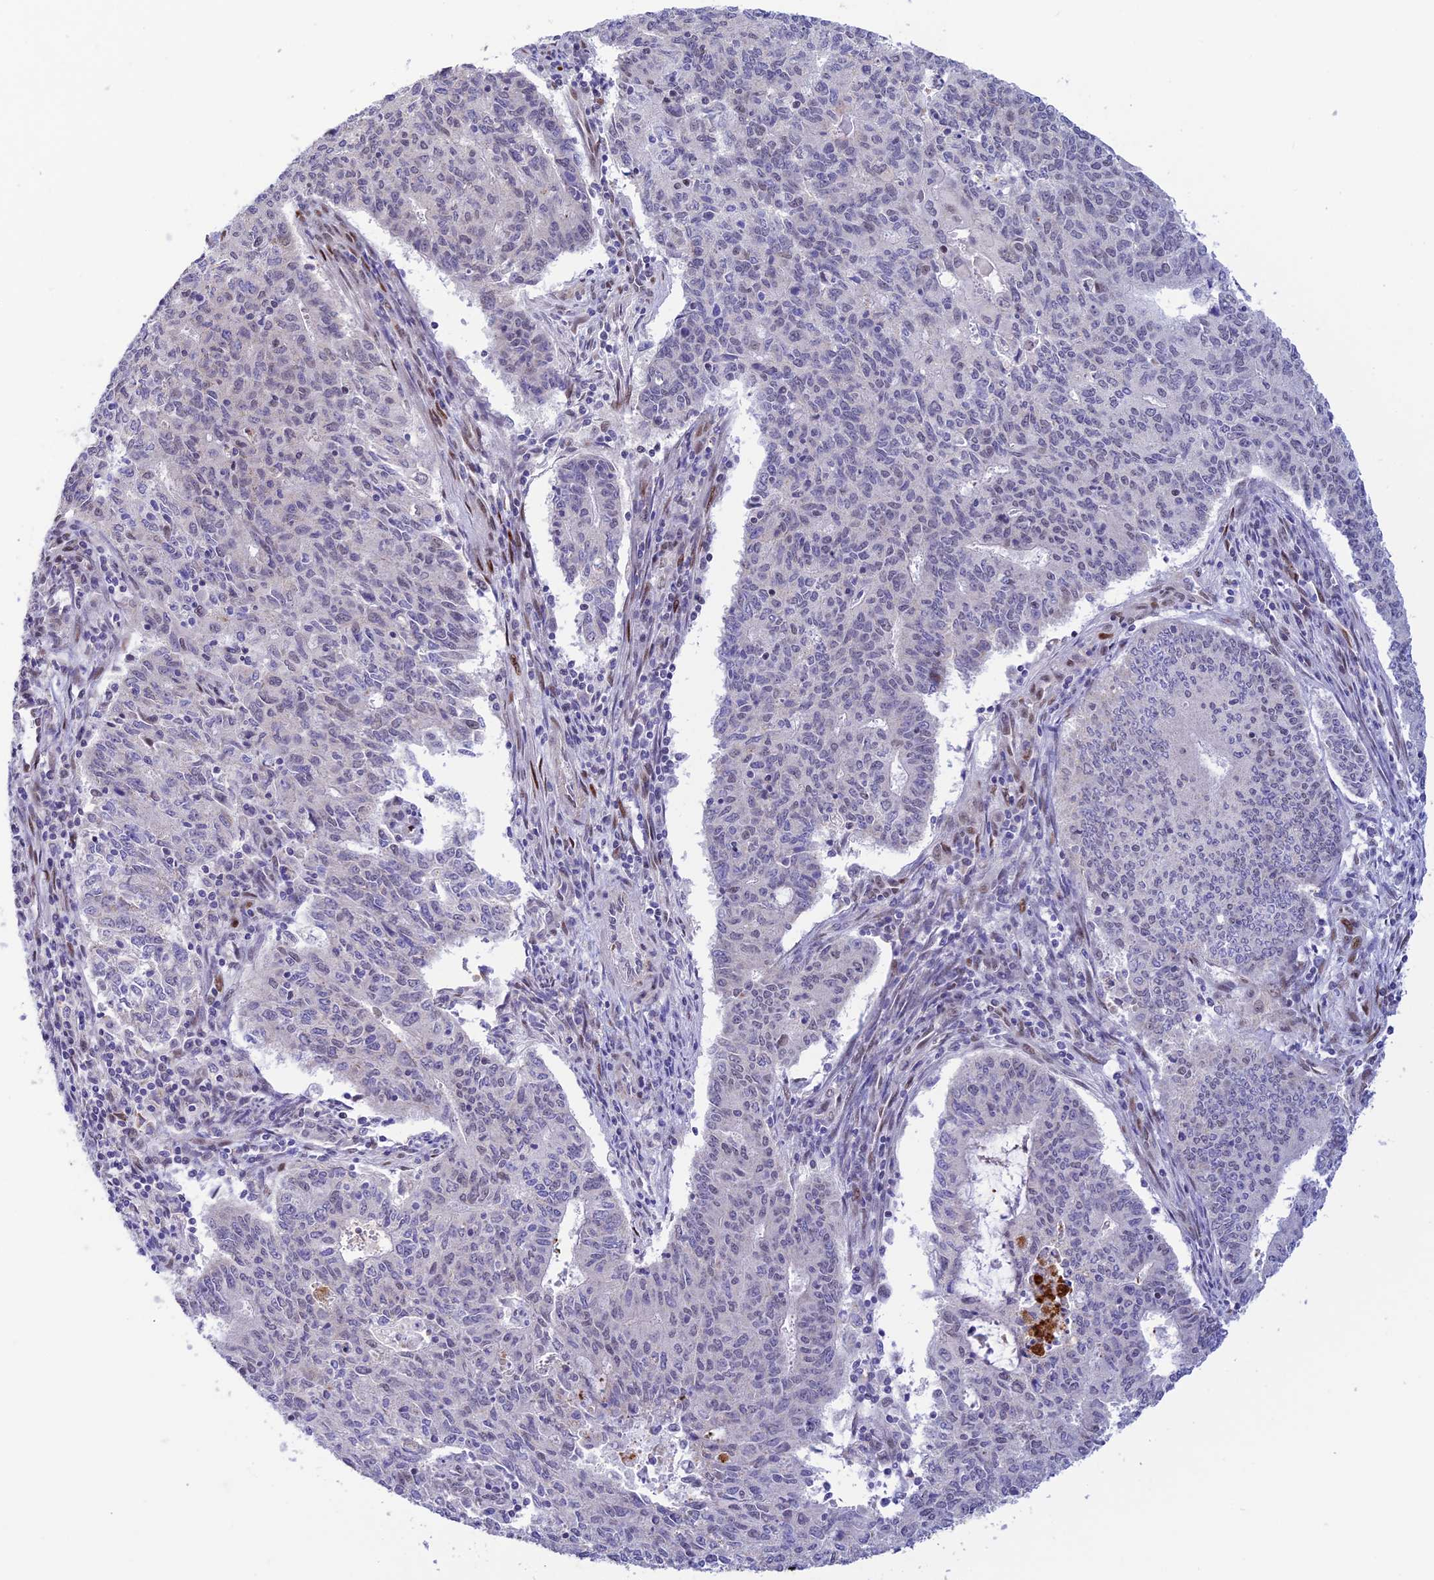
{"staining": {"intensity": "negative", "quantity": "none", "location": "none"}, "tissue": "endometrial cancer", "cell_type": "Tumor cells", "image_type": "cancer", "snomed": [{"axis": "morphology", "description": "Adenocarcinoma, NOS"}, {"axis": "topography", "description": "Endometrium"}], "caption": "Immunohistochemical staining of human endometrial adenocarcinoma displays no significant staining in tumor cells.", "gene": "WDR55", "patient": {"sex": "female", "age": 59}}